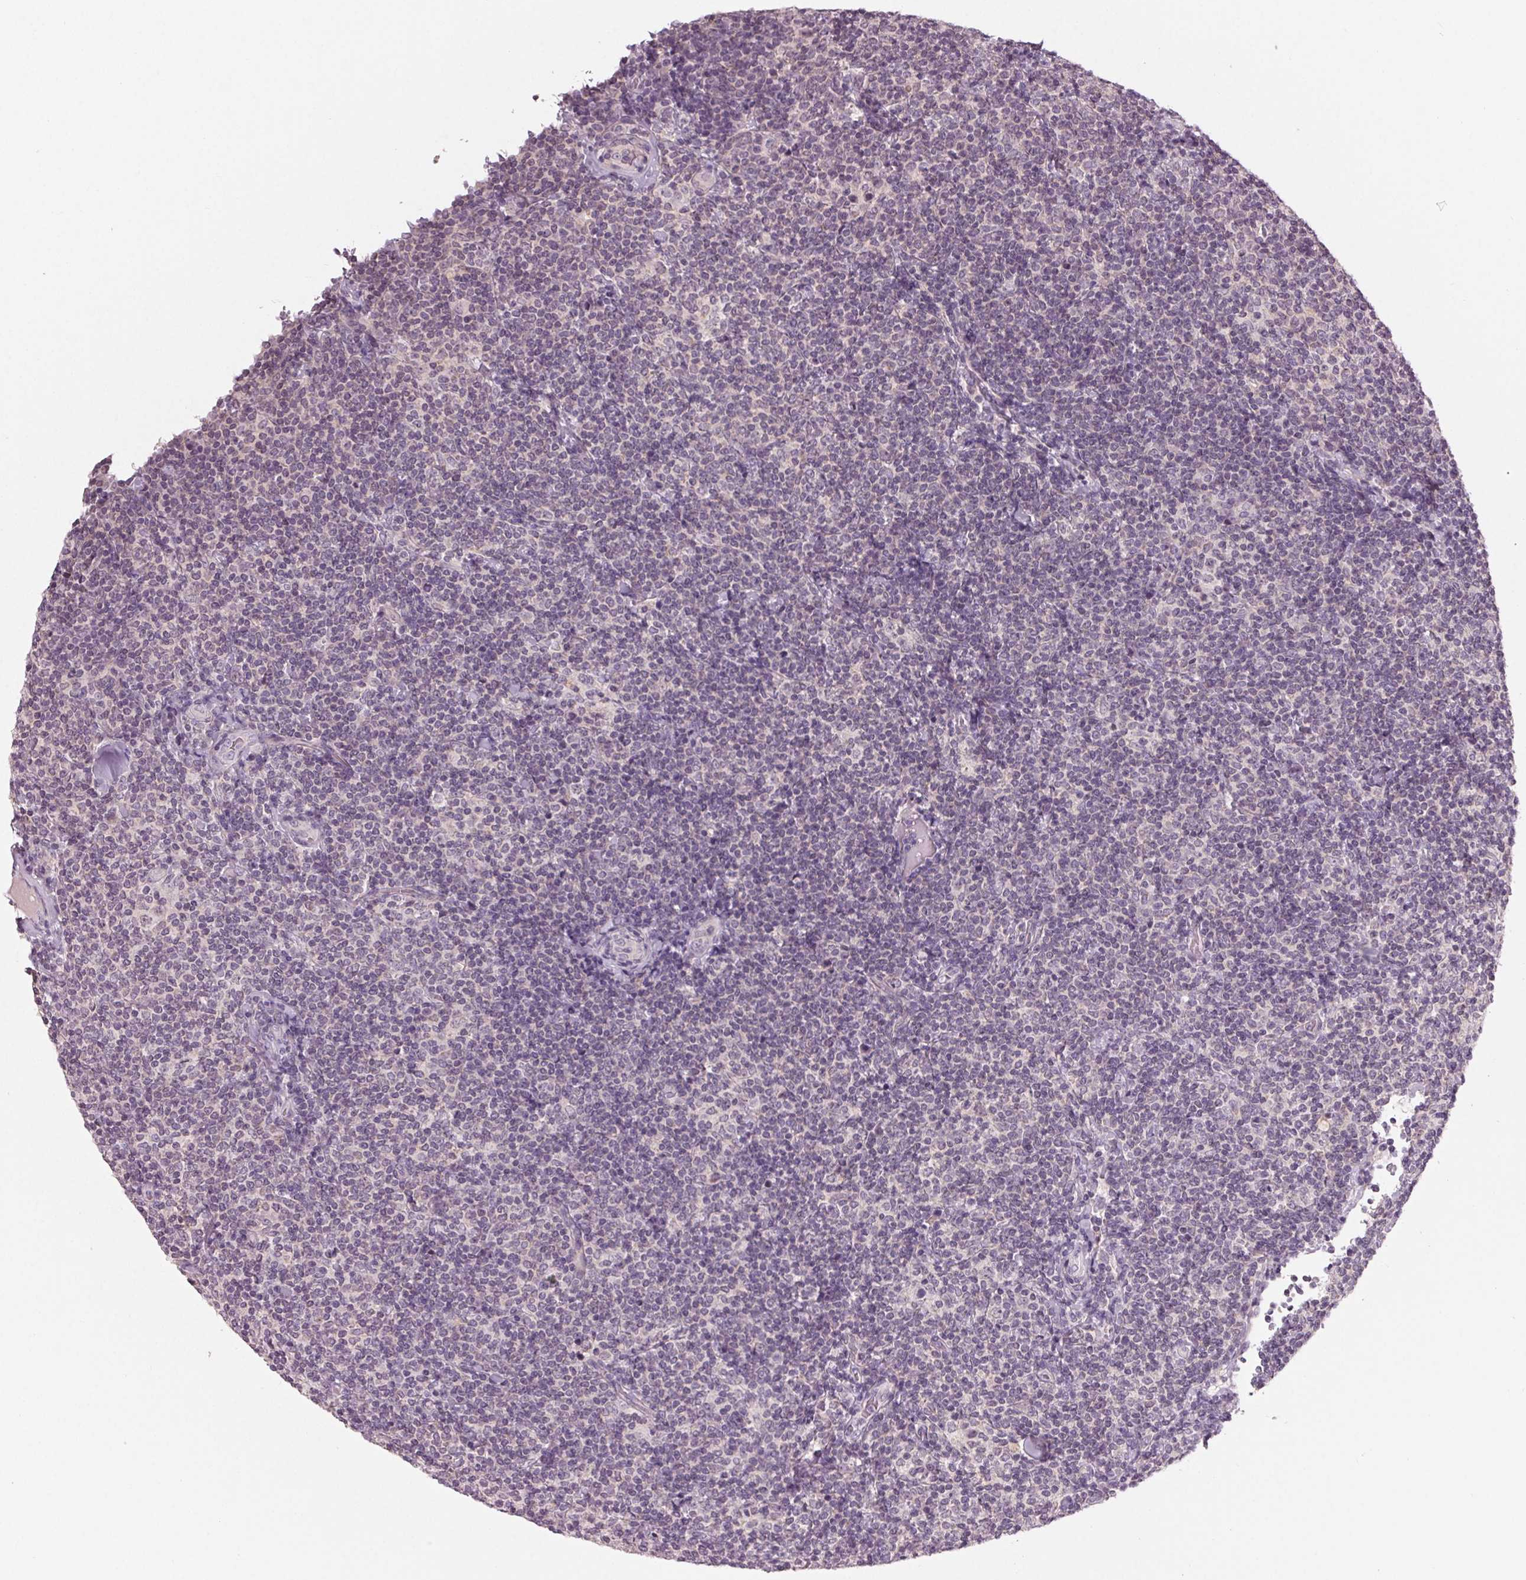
{"staining": {"intensity": "negative", "quantity": "none", "location": "none"}, "tissue": "lymphoma", "cell_type": "Tumor cells", "image_type": "cancer", "snomed": [{"axis": "morphology", "description": "Malignant lymphoma, non-Hodgkin's type, Low grade"}, {"axis": "topography", "description": "Lymph node"}], "caption": "An immunohistochemistry image of malignant lymphoma, non-Hodgkin's type (low-grade) is shown. There is no staining in tumor cells of malignant lymphoma, non-Hodgkin's type (low-grade).", "gene": "ZNF605", "patient": {"sex": "female", "age": 56}}